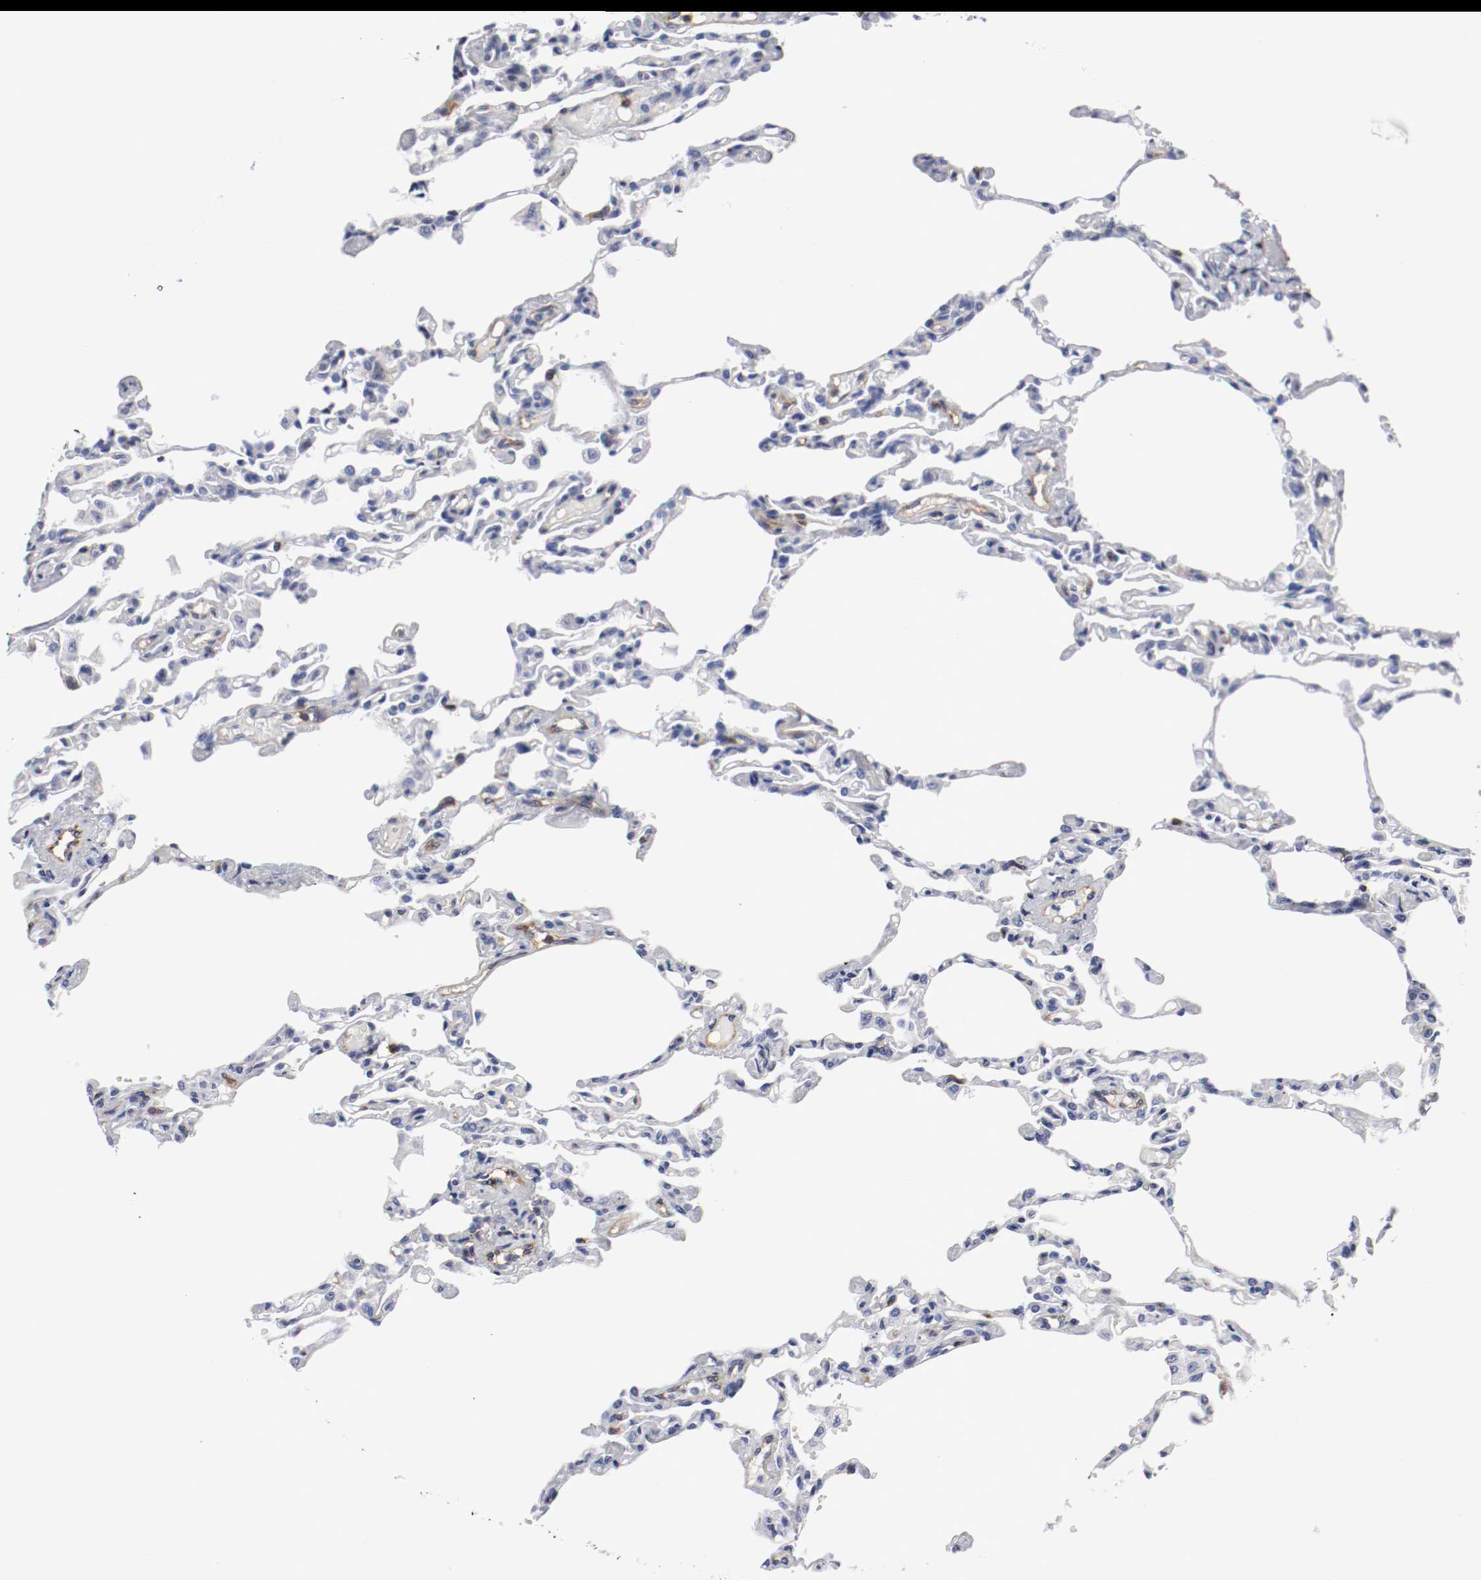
{"staining": {"intensity": "negative", "quantity": "none", "location": "none"}, "tissue": "lung", "cell_type": "Alveolar cells", "image_type": "normal", "snomed": [{"axis": "morphology", "description": "Normal tissue, NOS"}, {"axis": "topography", "description": "Lung"}], "caption": "A micrograph of lung stained for a protein reveals no brown staining in alveolar cells. (DAB (3,3'-diaminobenzidine) immunohistochemistry (IHC) with hematoxylin counter stain).", "gene": "IFITM1", "patient": {"sex": "male", "age": 21}}